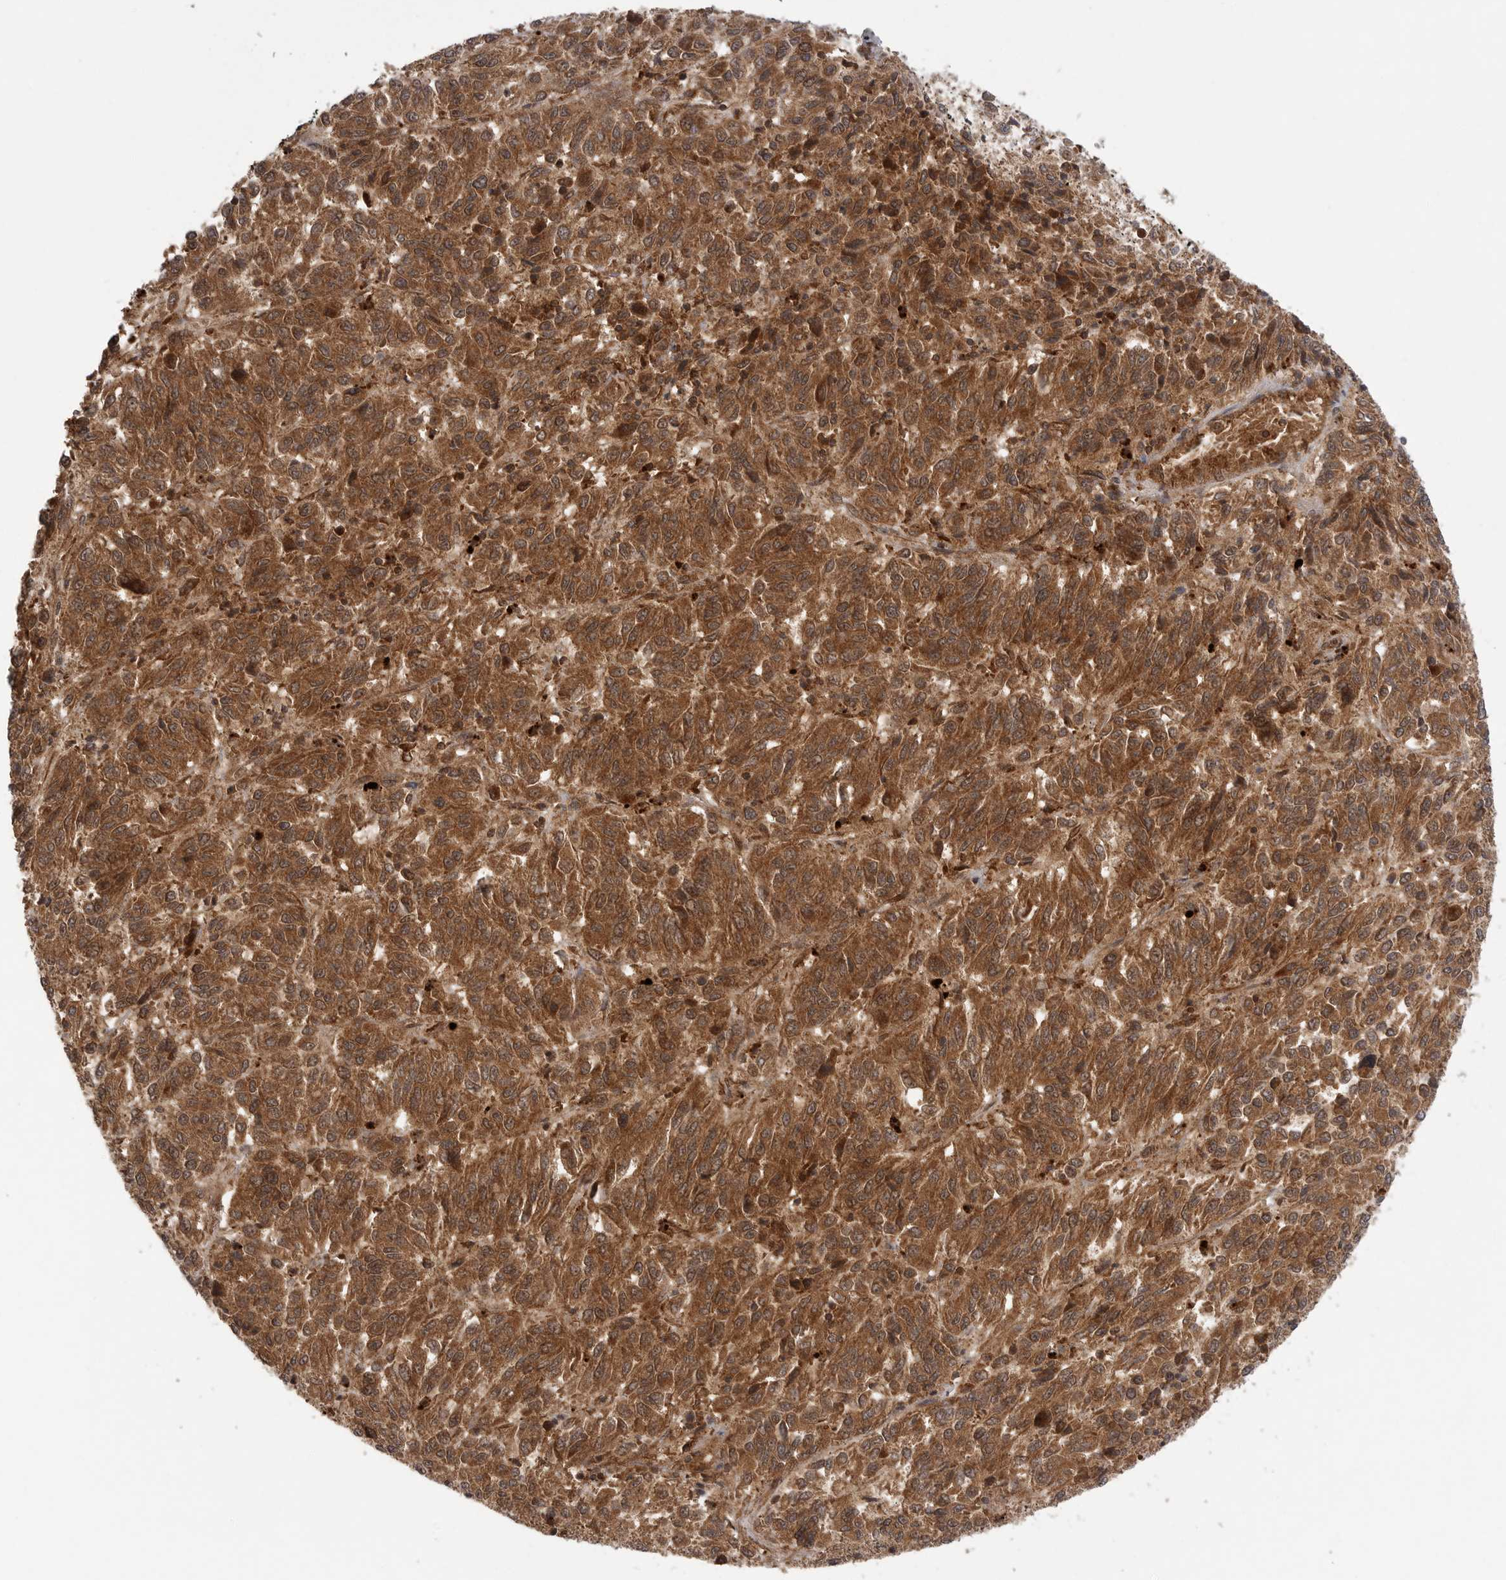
{"staining": {"intensity": "strong", "quantity": ">75%", "location": "cytoplasmic/membranous"}, "tissue": "melanoma", "cell_type": "Tumor cells", "image_type": "cancer", "snomed": [{"axis": "morphology", "description": "Malignant melanoma, Metastatic site"}, {"axis": "topography", "description": "Lung"}], "caption": "A brown stain labels strong cytoplasmic/membranous staining of a protein in human malignant melanoma (metastatic site) tumor cells.", "gene": "PRDX4", "patient": {"sex": "male", "age": 64}}